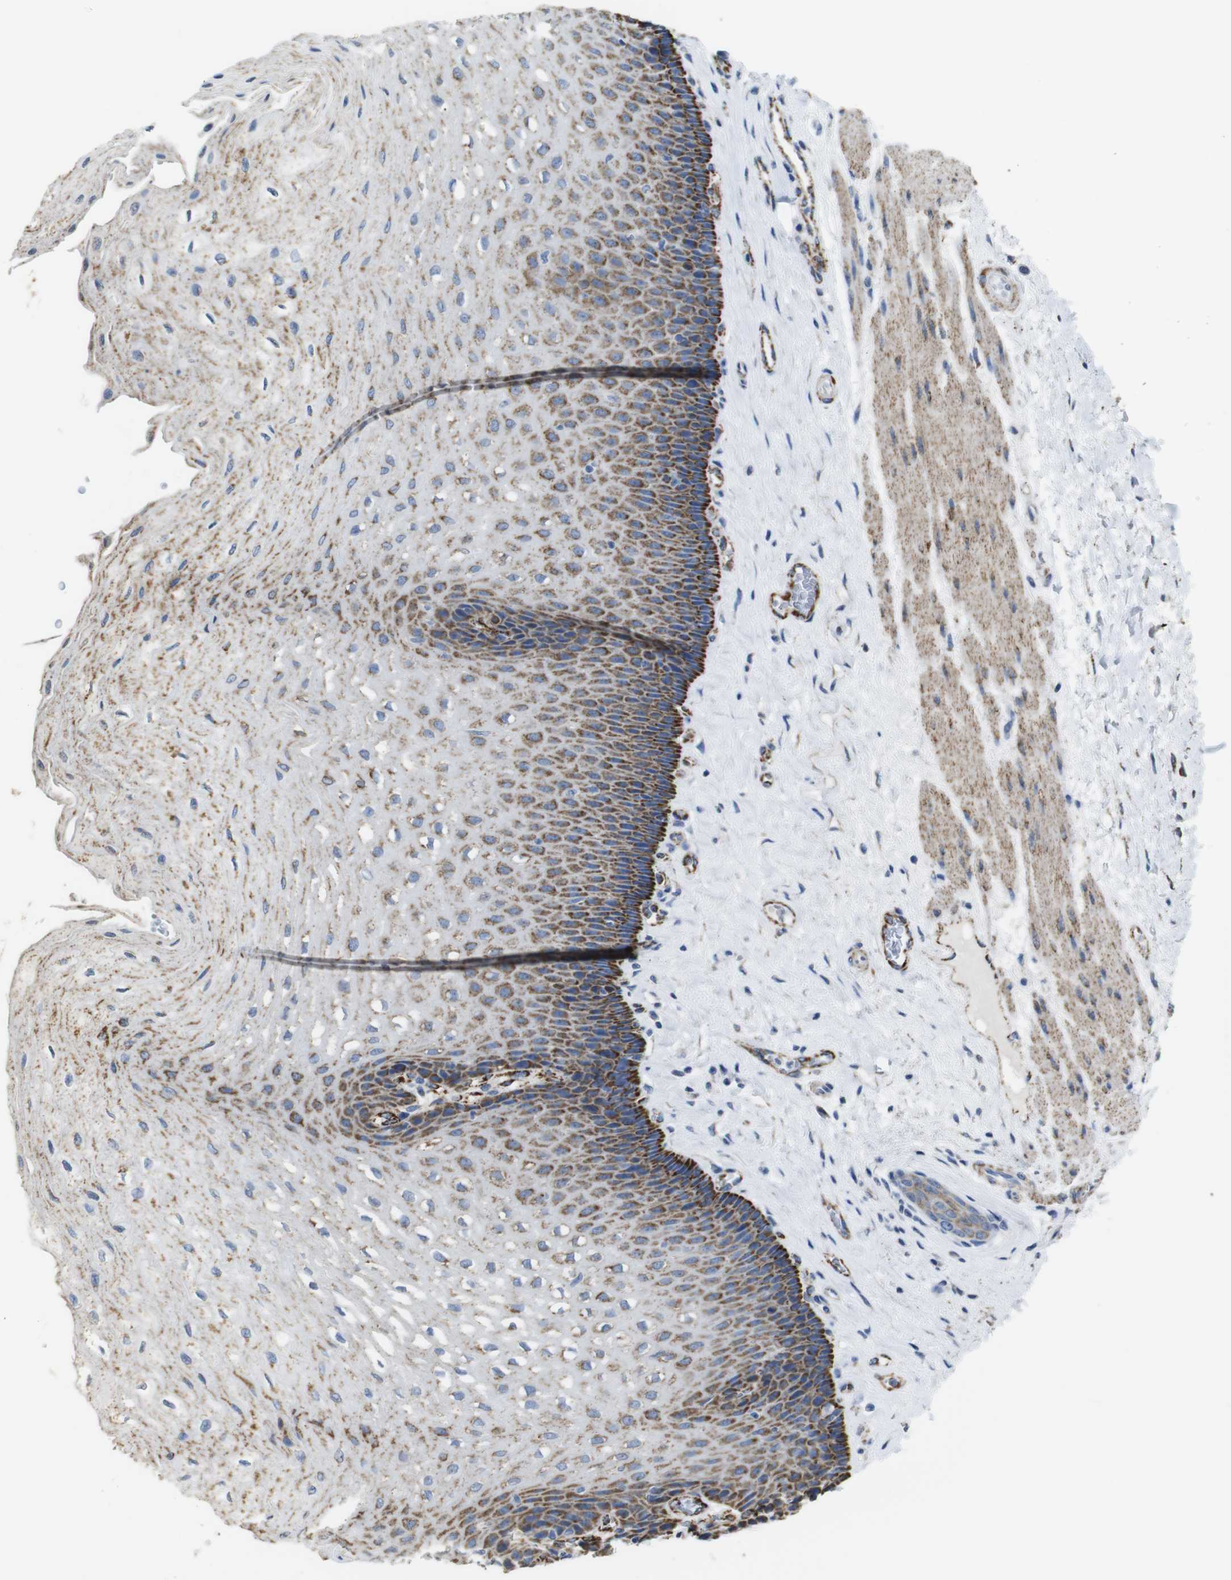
{"staining": {"intensity": "moderate", "quantity": "25%-75%", "location": "cytoplasmic/membranous"}, "tissue": "esophagus", "cell_type": "Squamous epithelial cells", "image_type": "normal", "snomed": [{"axis": "morphology", "description": "Normal tissue, NOS"}, {"axis": "topography", "description": "Esophagus"}], "caption": "High-power microscopy captured an IHC histopathology image of unremarkable esophagus, revealing moderate cytoplasmic/membranous expression in approximately 25%-75% of squamous epithelial cells.", "gene": "MAOA", "patient": {"sex": "female", "age": 72}}